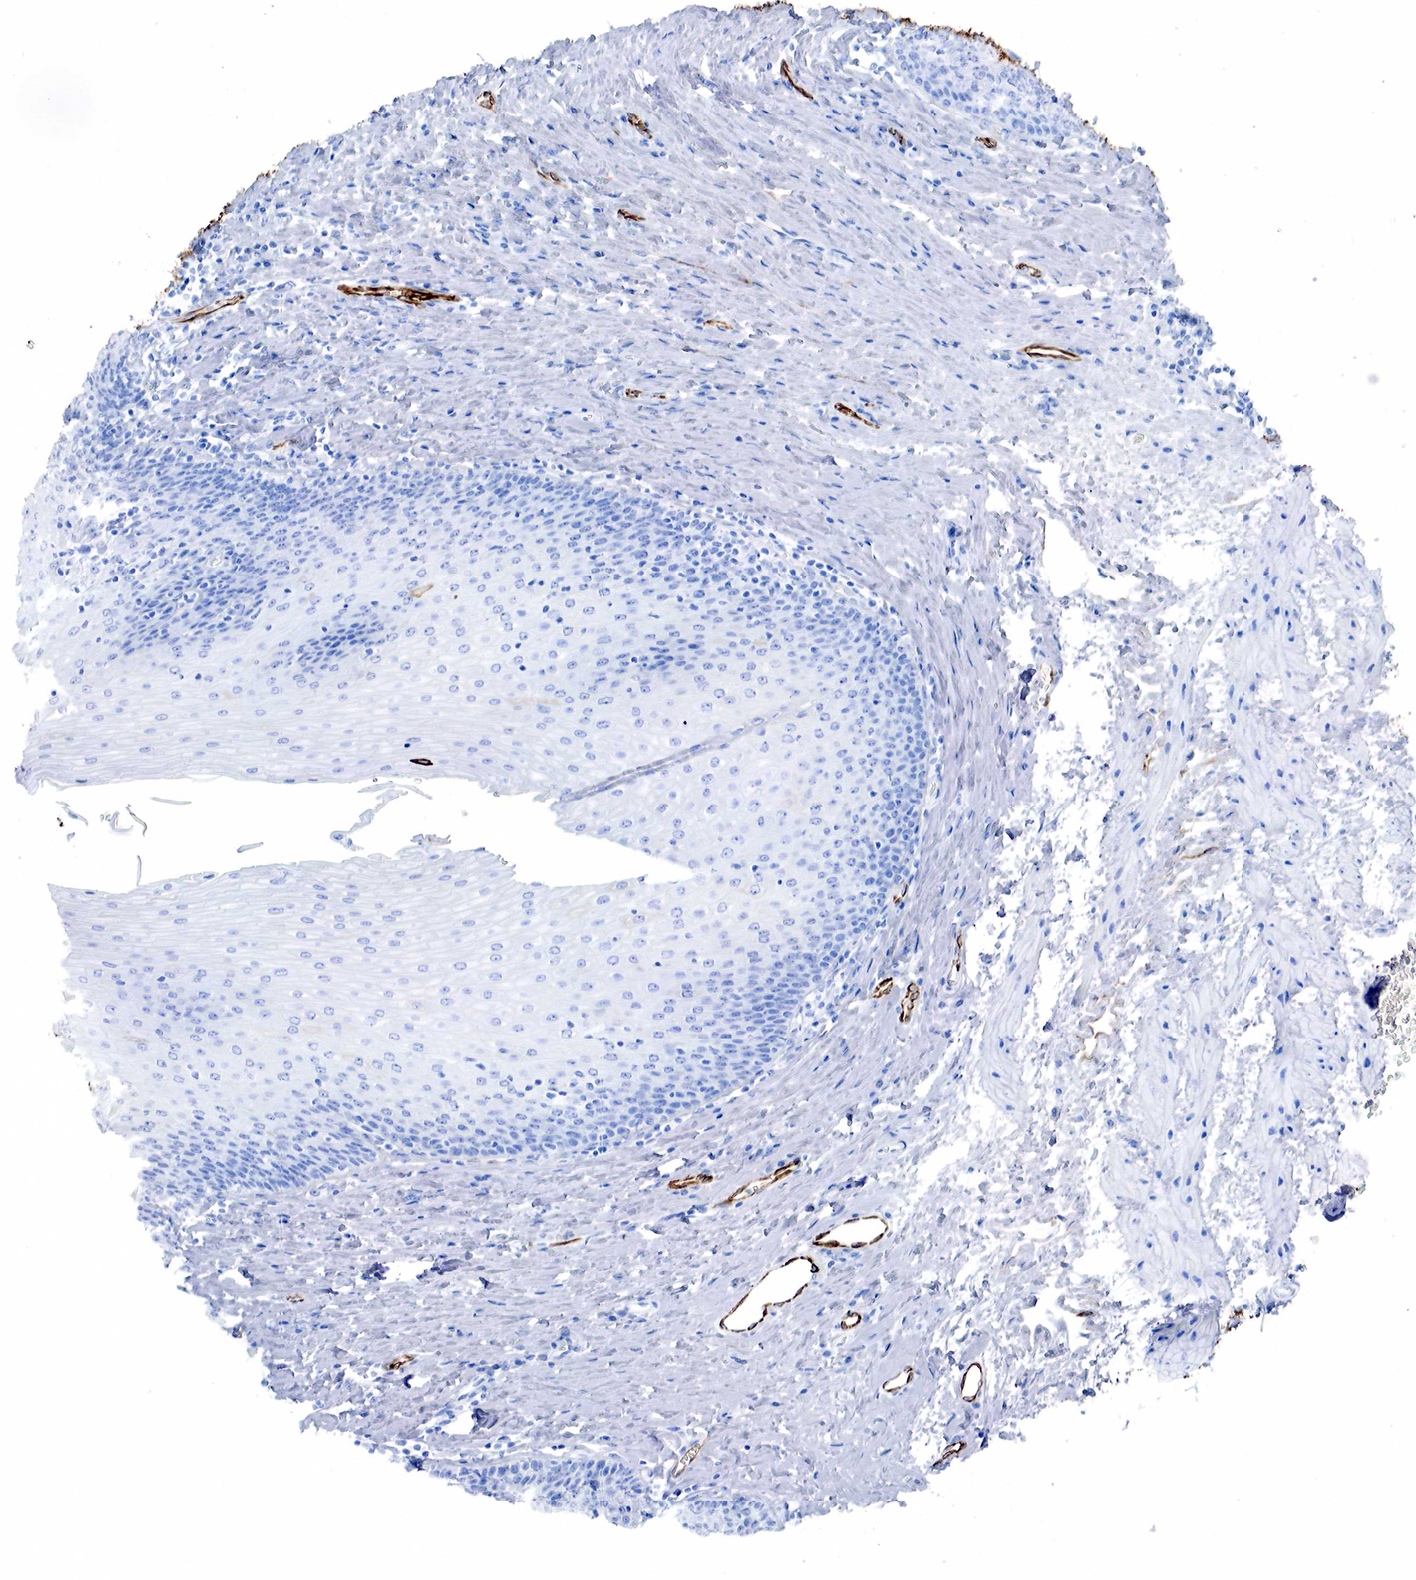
{"staining": {"intensity": "moderate", "quantity": "25%-75%", "location": "cytoplasmic/membranous"}, "tissue": "esophagus", "cell_type": "Squamous epithelial cells", "image_type": "normal", "snomed": [{"axis": "morphology", "description": "Normal tissue, NOS"}, {"axis": "topography", "description": "Esophagus"}], "caption": "Protein staining by immunohistochemistry exhibits moderate cytoplasmic/membranous staining in about 25%-75% of squamous epithelial cells in benign esophagus.", "gene": "KRT7", "patient": {"sex": "female", "age": 61}}